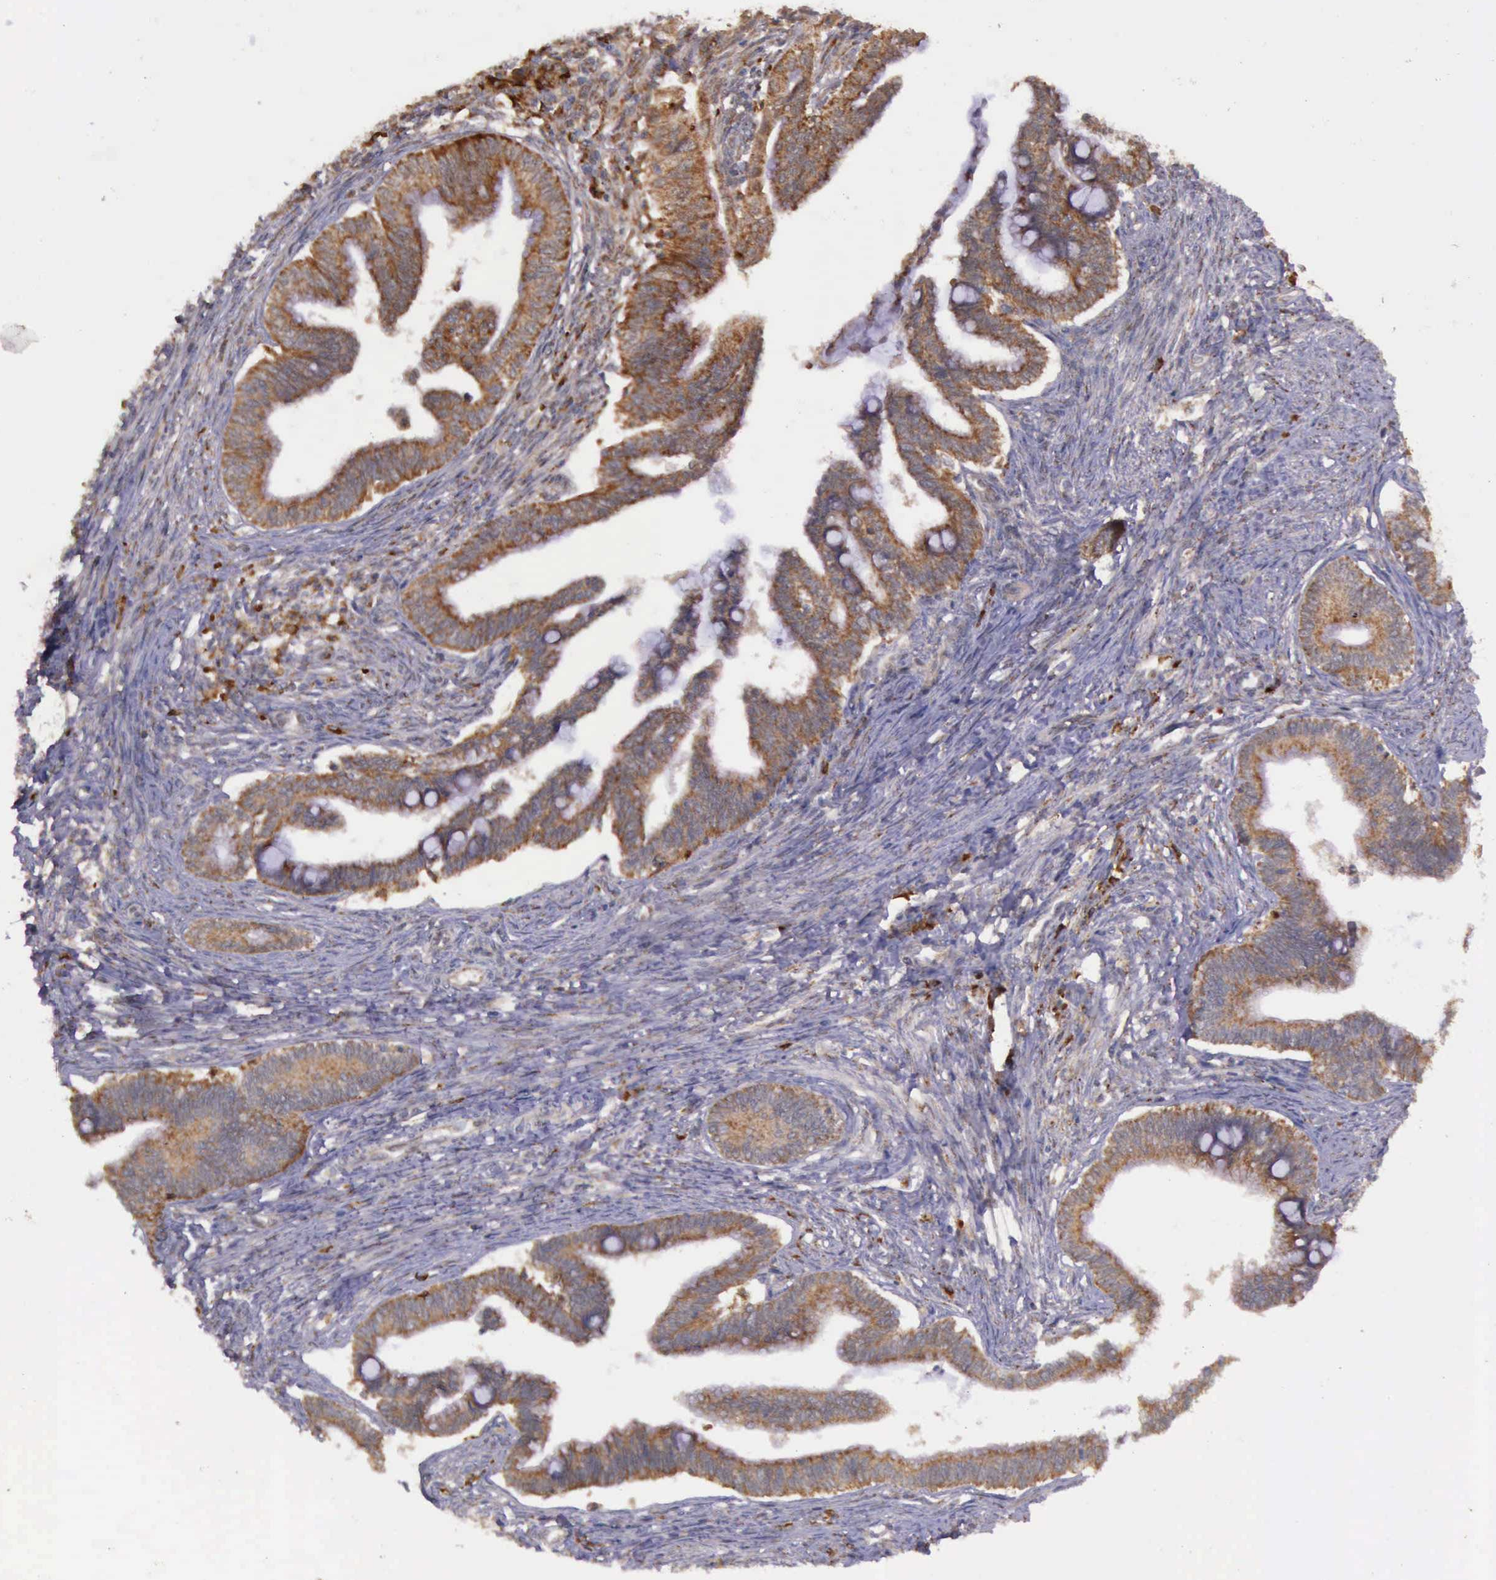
{"staining": {"intensity": "moderate", "quantity": ">75%", "location": "cytoplasmic/membranous"}, "tissue": "cervical cancer", "cell_type": "Tumor cells", "image_type": "cancer", "snomed": [{"axis": "morphology", "description": "Adenocarcinoma, NOS"}, {"axis": "topography", "description": "Cervix"}], "caption": "Adenocarcinoma (cervical) was stained to show a protein in brown. There is medium levels of moderate cytoplasmic/membranous expression in approximately >75% of tumor cells.", "gene": "ARMCX3", "patient": {"sex": "female", "age": 36}}